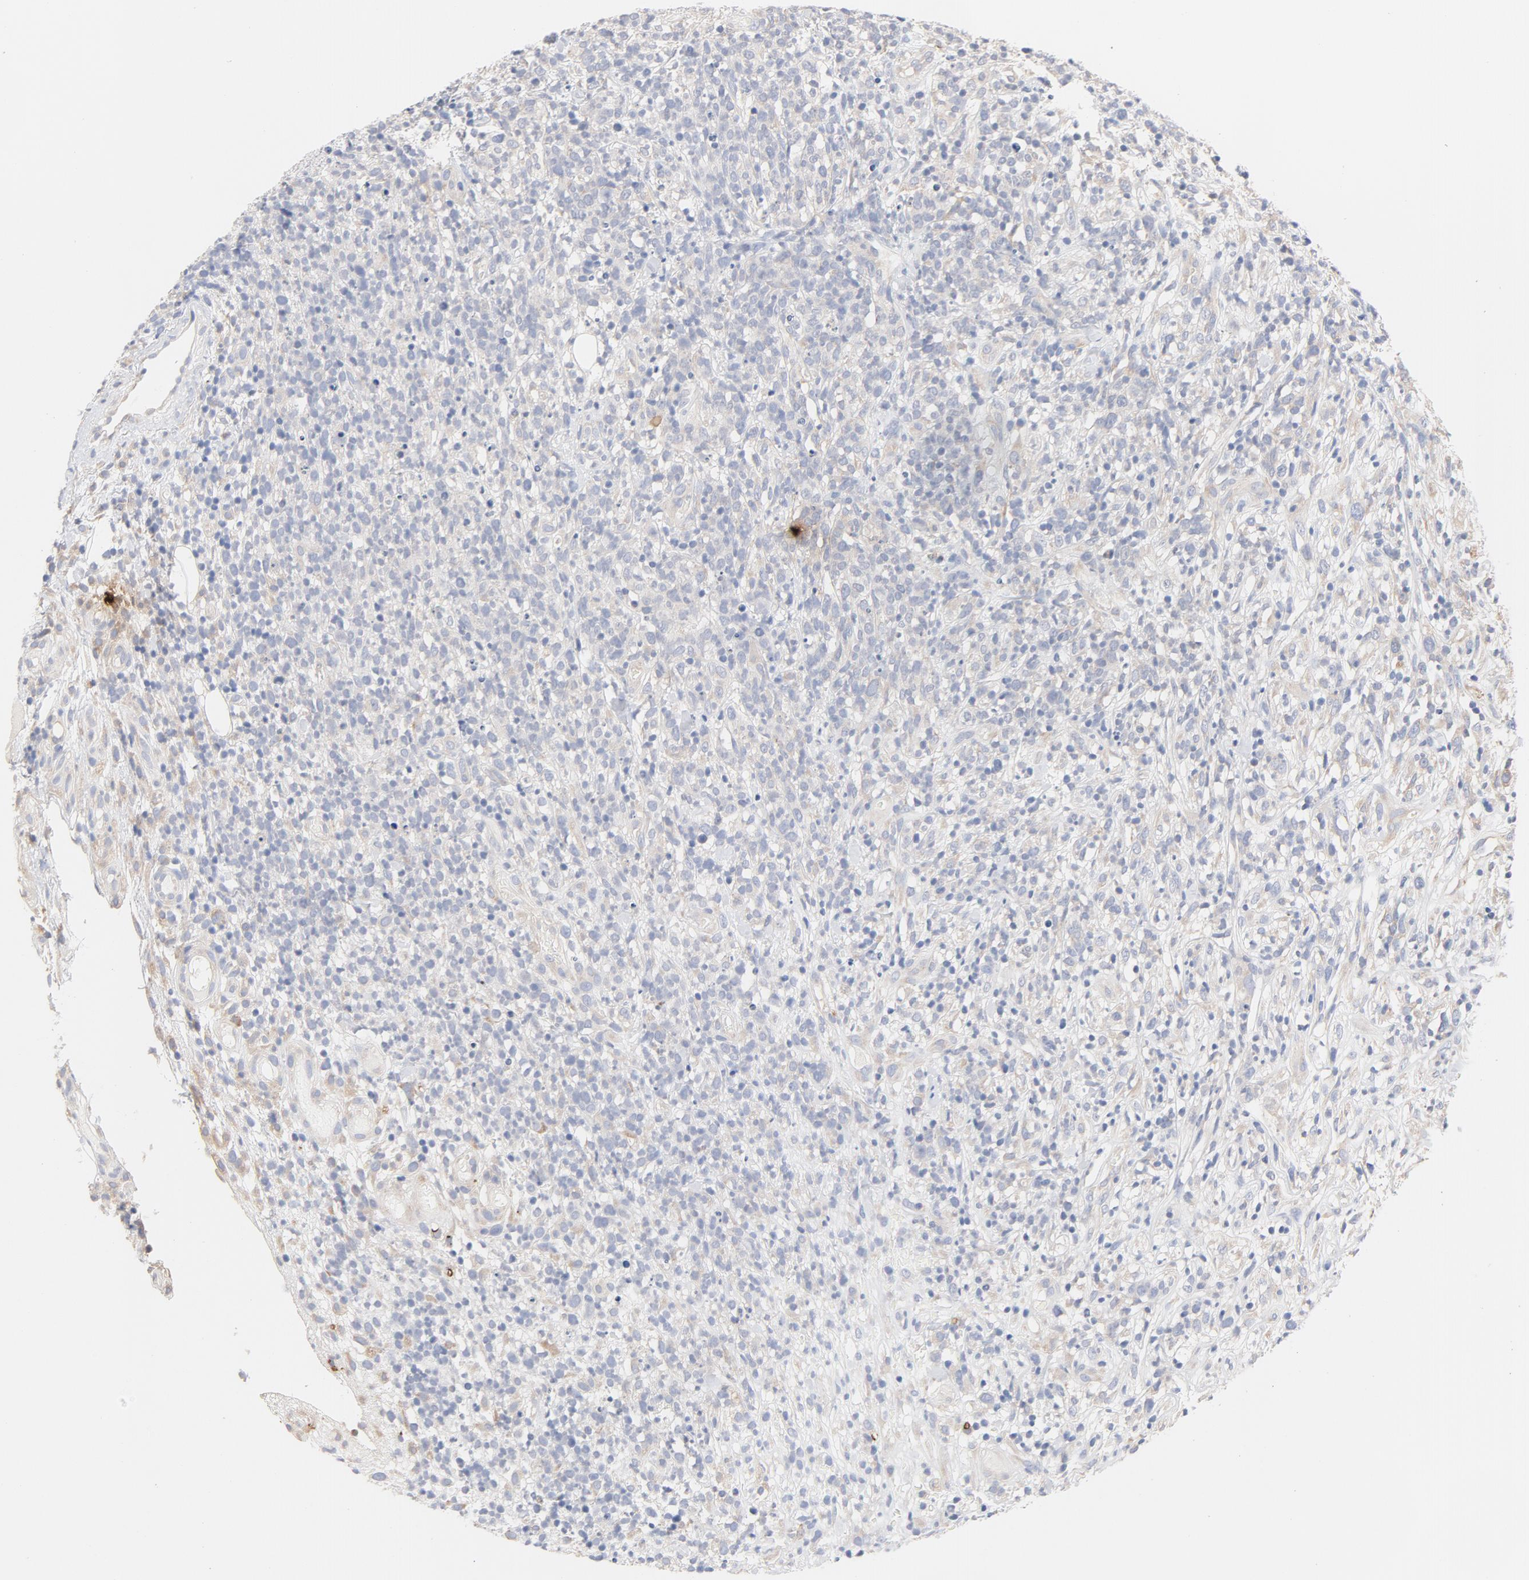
{"staining": {"intensity": "negative", "quantity": "none", "location": "none"}, "tissue": "lymphoma", "cell_type": "Tumor cells", "image_type": "cancer", "snomed": [{"axis": "morphology", "description": "Malignant lymphoma, non-Hodgkin's type, High grade"}, {"axis": "topography", "description": "Lymph node"}], "caption": "Tumor cells show no significant positivity in lymphoma.", "gene": "TLR4", "patient": {"sex": "female", "age": 73}}